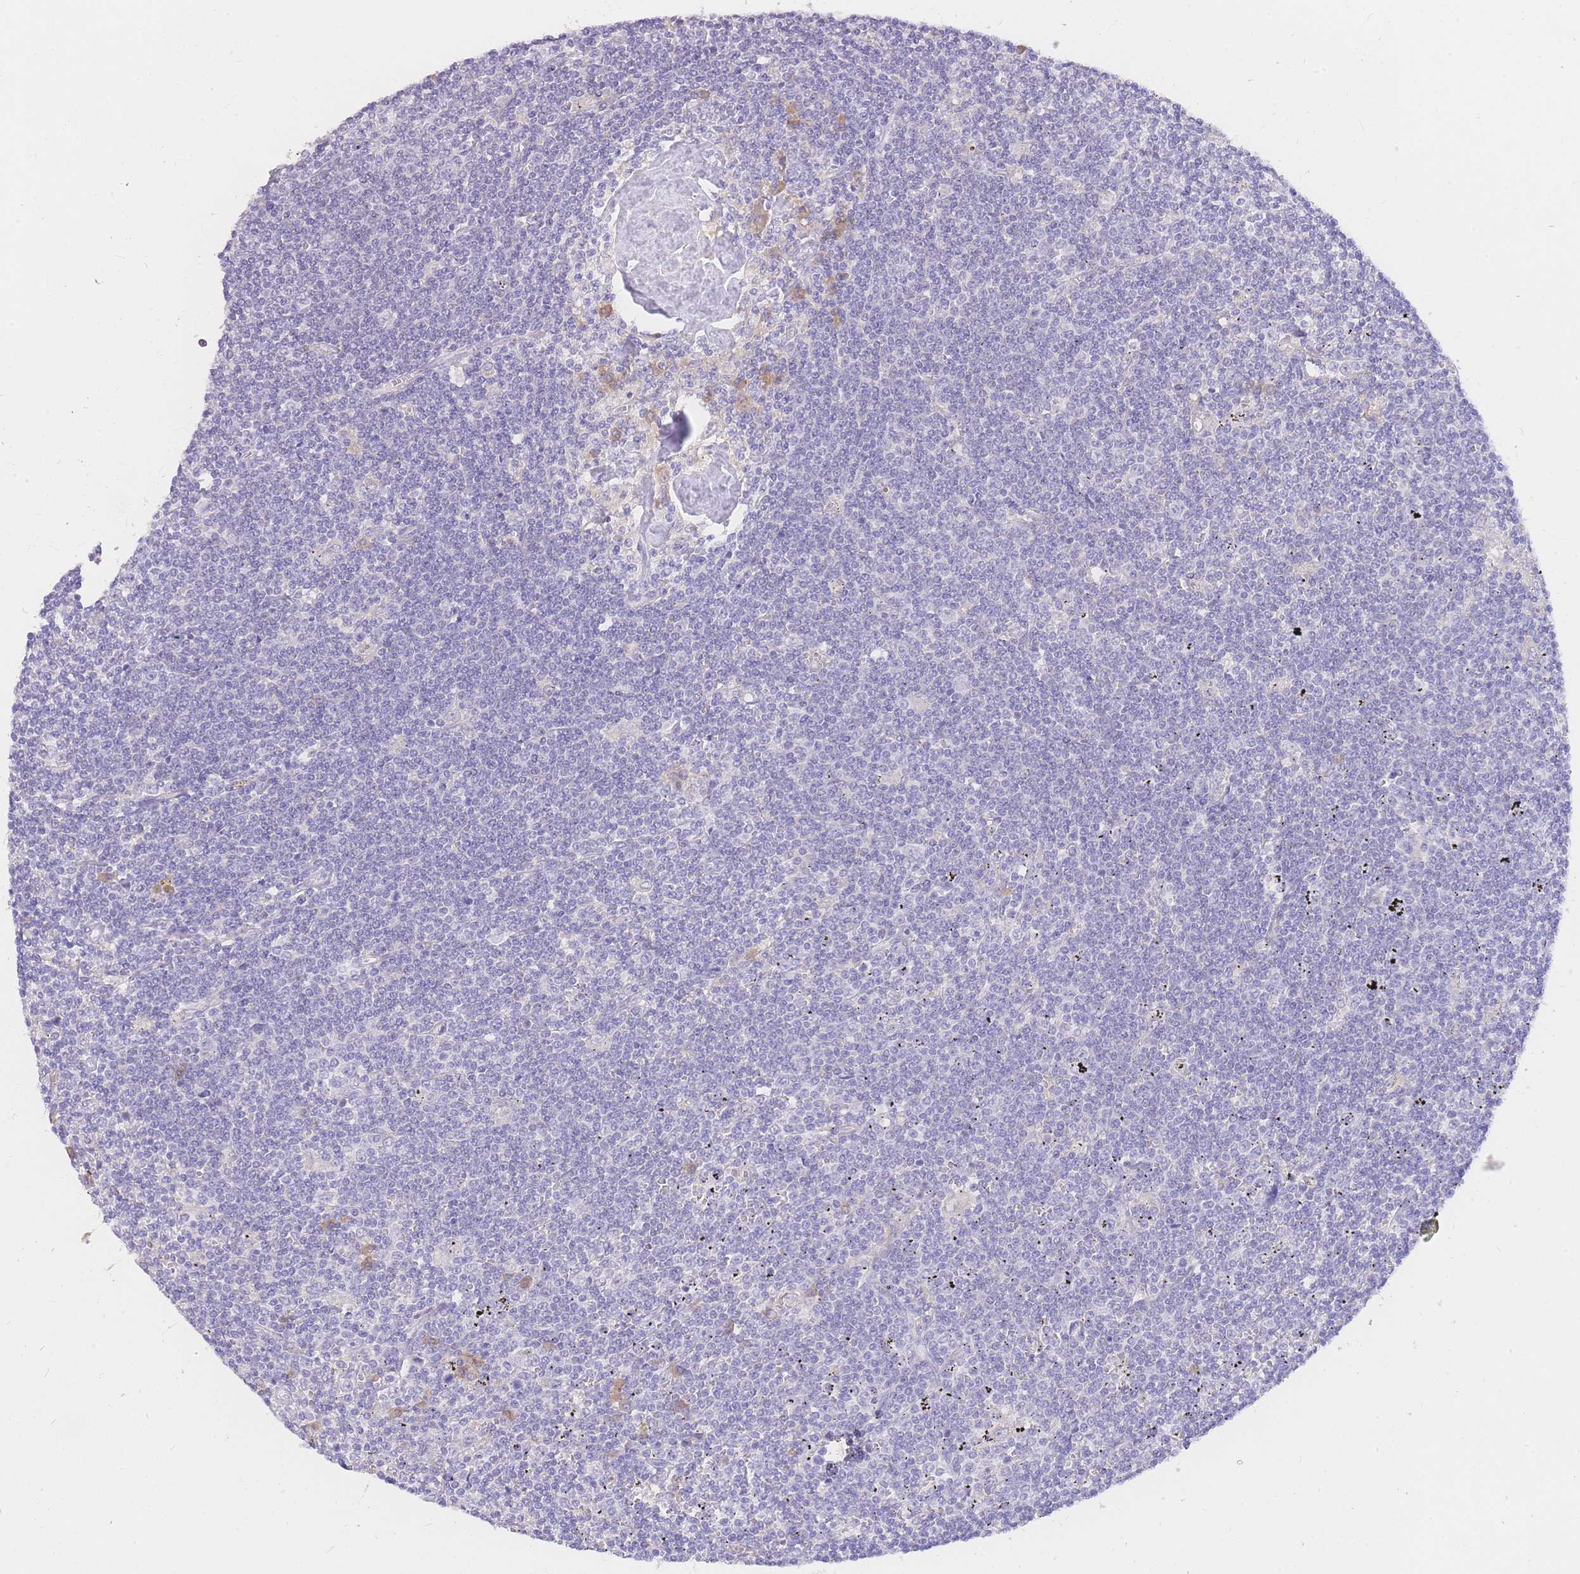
{"staining": {"intensity": "negative", "quantity": "none", "location": "none"}, "tissue": "lymphoma", "cell_type": "Tumor cells", "image_type": "cancer", "snomed": [{"axis": "morphology", "description": "Malignant lymphoma, non-Hodgkin's type, Low grade"}, {"axis": "topography", "description": "Spleen"}], "caption": "This histopathology image is of low-grade malignant lymphoma, non-Hodgkin's type stained with immunohistochemistry (IHC) to label a protein in brown with the nuclei are counter-stained blue. There is no staining in tumor cells.", "gene": "C2orf88", "patient": {"sex": "male", "age": 76}}